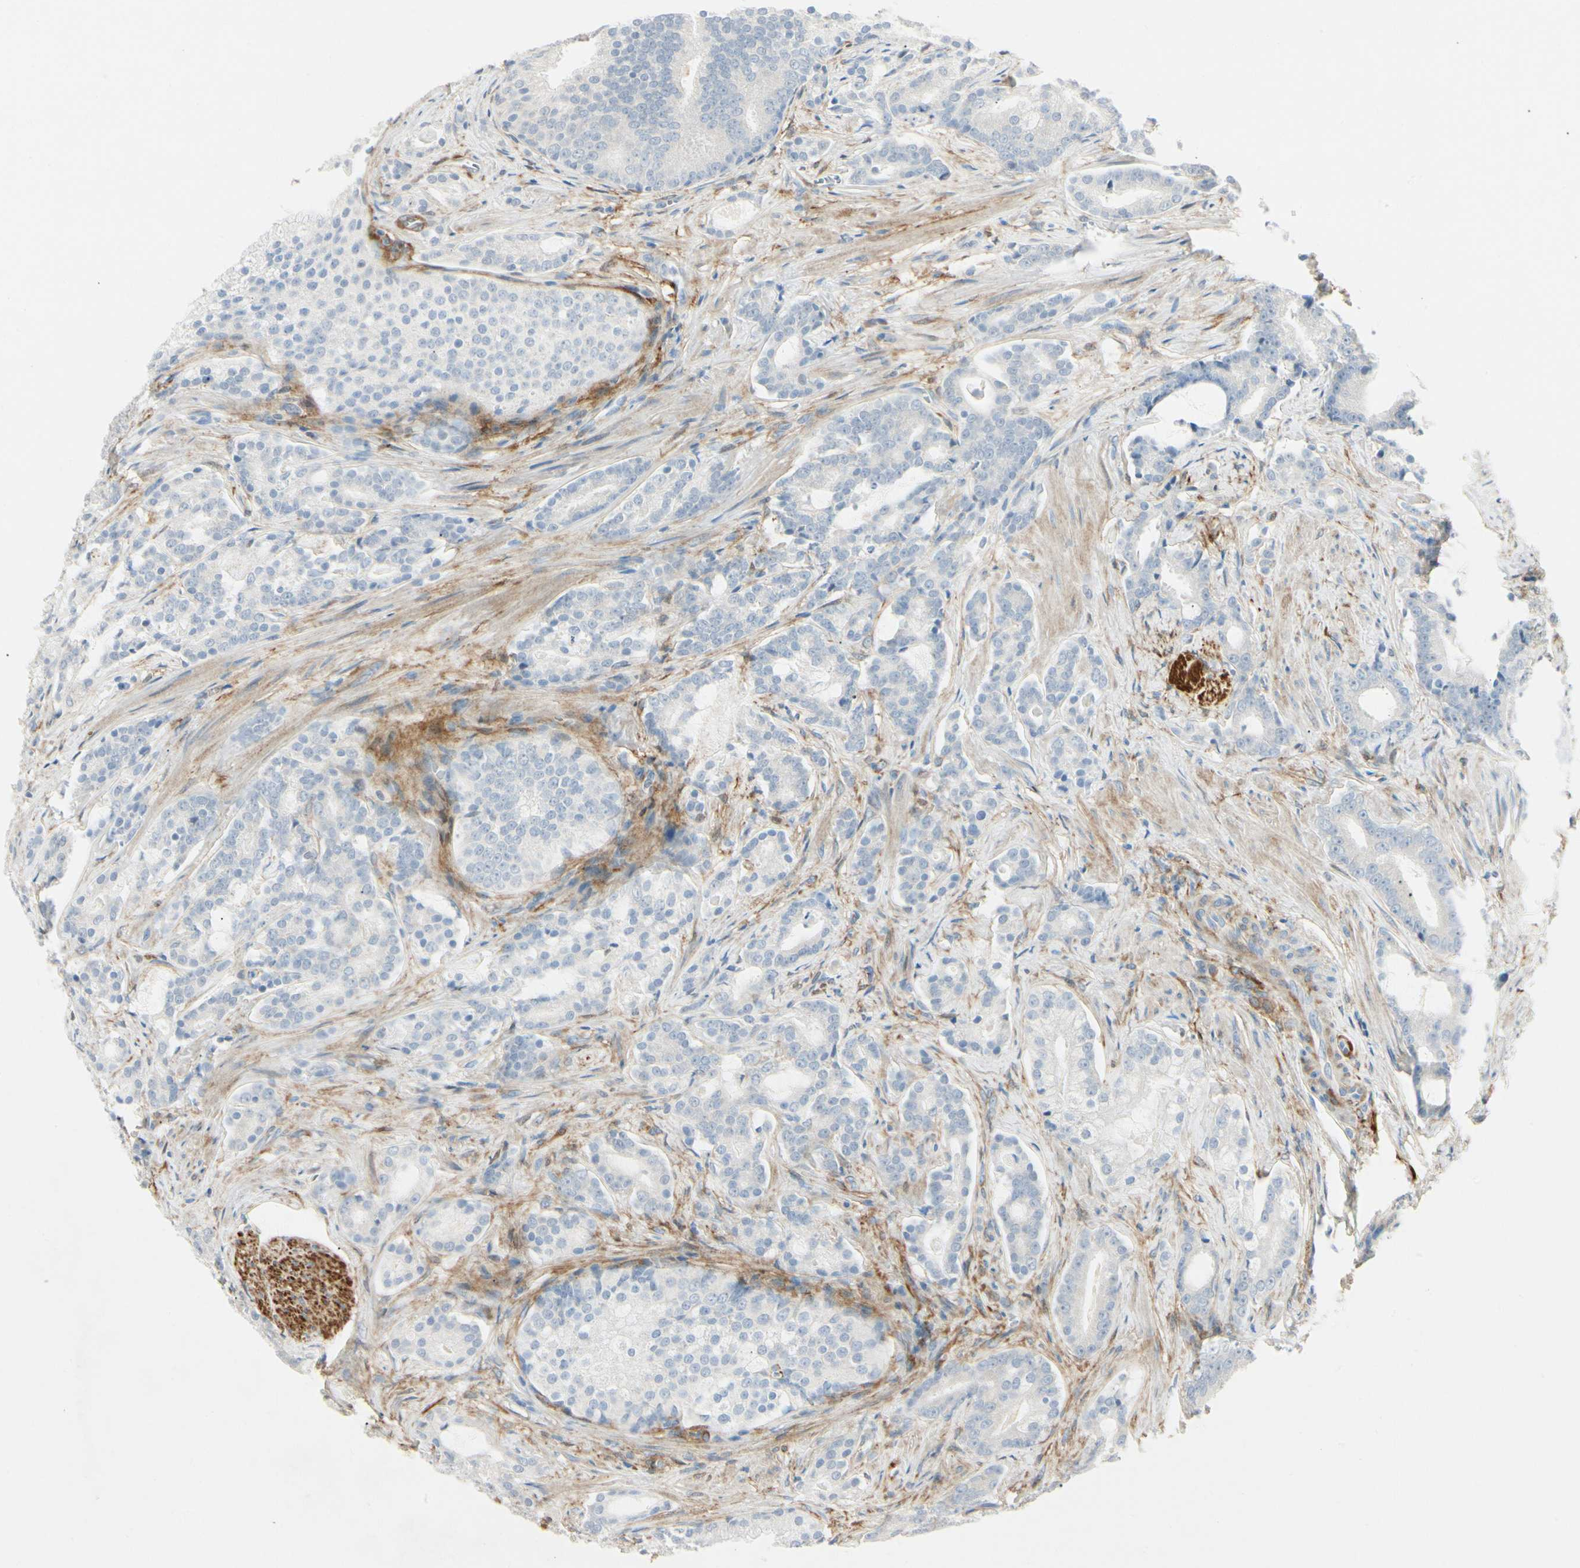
{"staining": {"intensity": "negative", "quantity": "none", "location": "none"}, "tissue": "prostate cancer", "cell_type": "Tumor cells", "image_type": "cancer", "snomed": [{"axis": "morphology", "description": "Adenocarcinoma, Low grade"}, {"axis": "topography", "description": "Prostate"}], "caption": "This is an immunohistochemistry (IHC) histopathology image of prostate cancer. There is no staining in tumor cells.", "gene": "AMPH", "patient": {"sex": "male", "age": 58}}